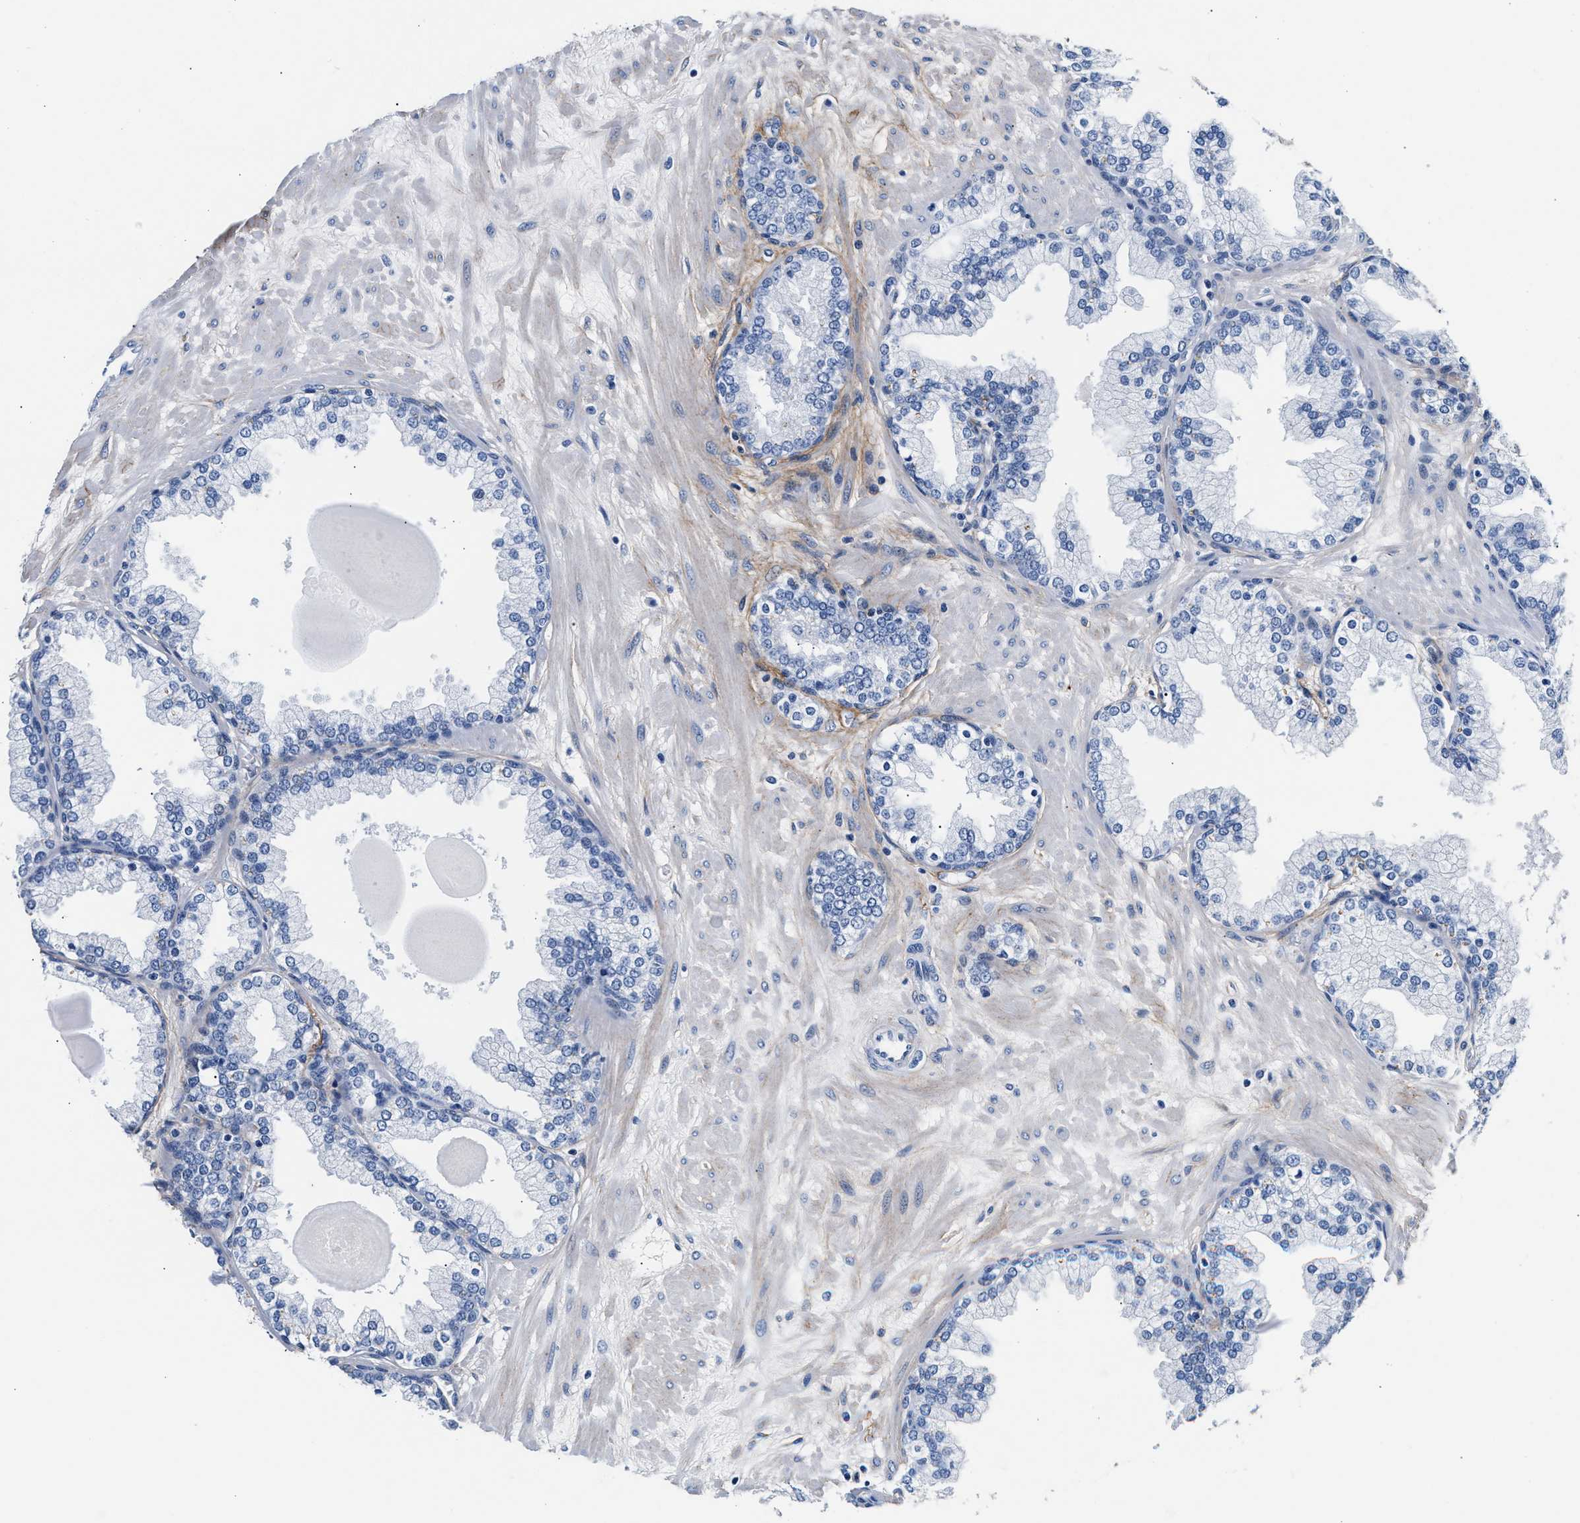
{"staining": {"intensity": "negative", "quantity": "none", "location": "none"}, "tissue": "prostate", "cell_type": "Glandular cells", "image_type": "normal", "snomed": [{"axis": "morphology", "description": "Normal tissue, NOS"}, {"axis": "topography", "description": "Prostate"}], "caption": "Immunohistochemical staining of benign prostate exhibits no significant positivity in glandular cells.", "gene": "TNR", "patient": {"sex": "male", "age": 51}}